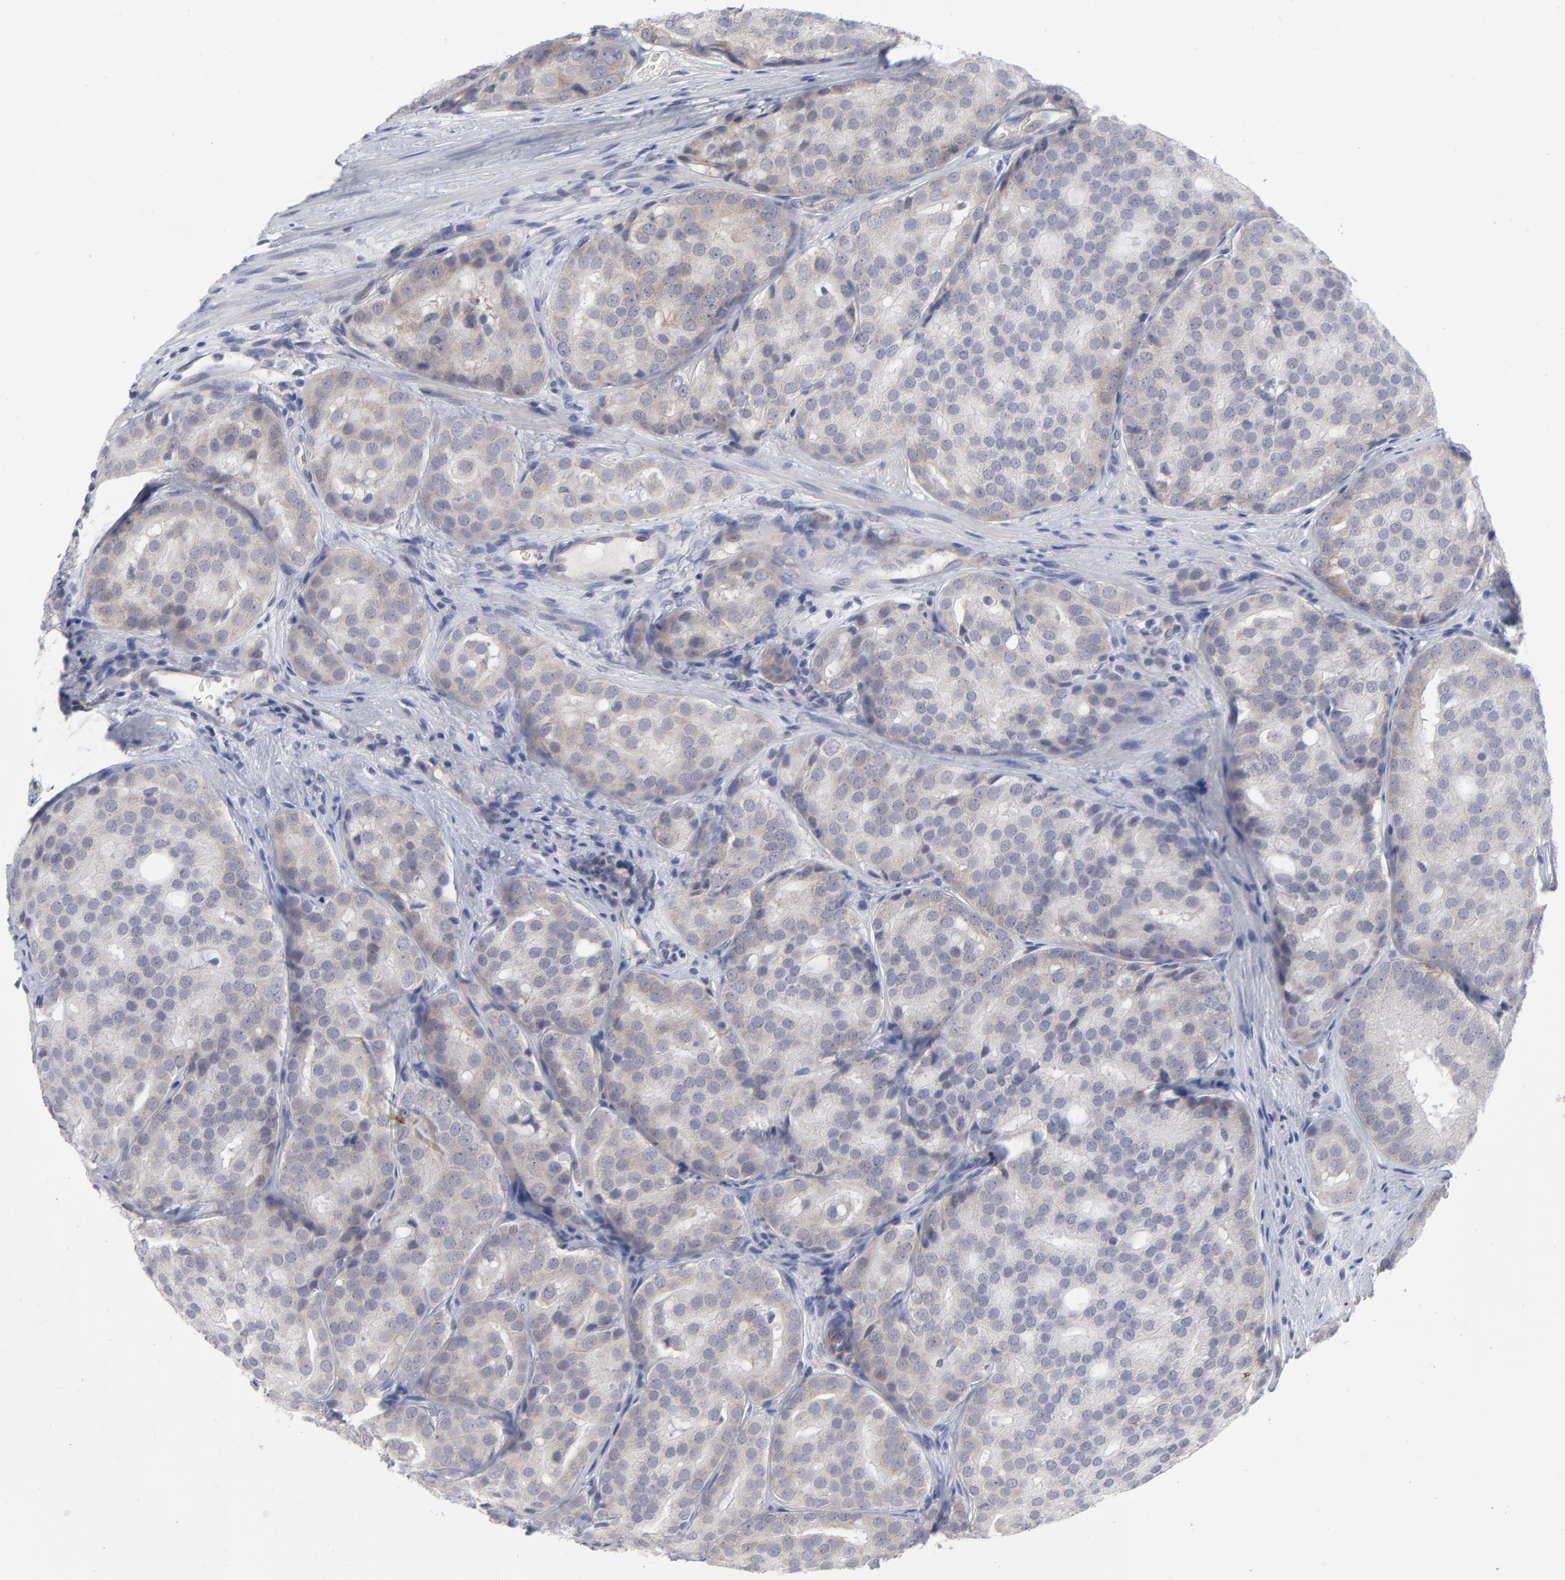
{"staining": {"intensity": "negative", "quantity": "none", "location": "none"}, "tissue": "prostate cancer", "cell_type": "Tumor cells", "image_type": "cancer", "snomed": [{"axis": "morphology", "description": "Adenocarcinoma, High grade"}, {"axis": "topography", "description": "Prostate"}], "caption": "Tumor cells are negative for protein expression in human prostate high-grade adenocarcinoma.", "gene": "RPS24", "patient": {"sex": "male", "age": 64}}